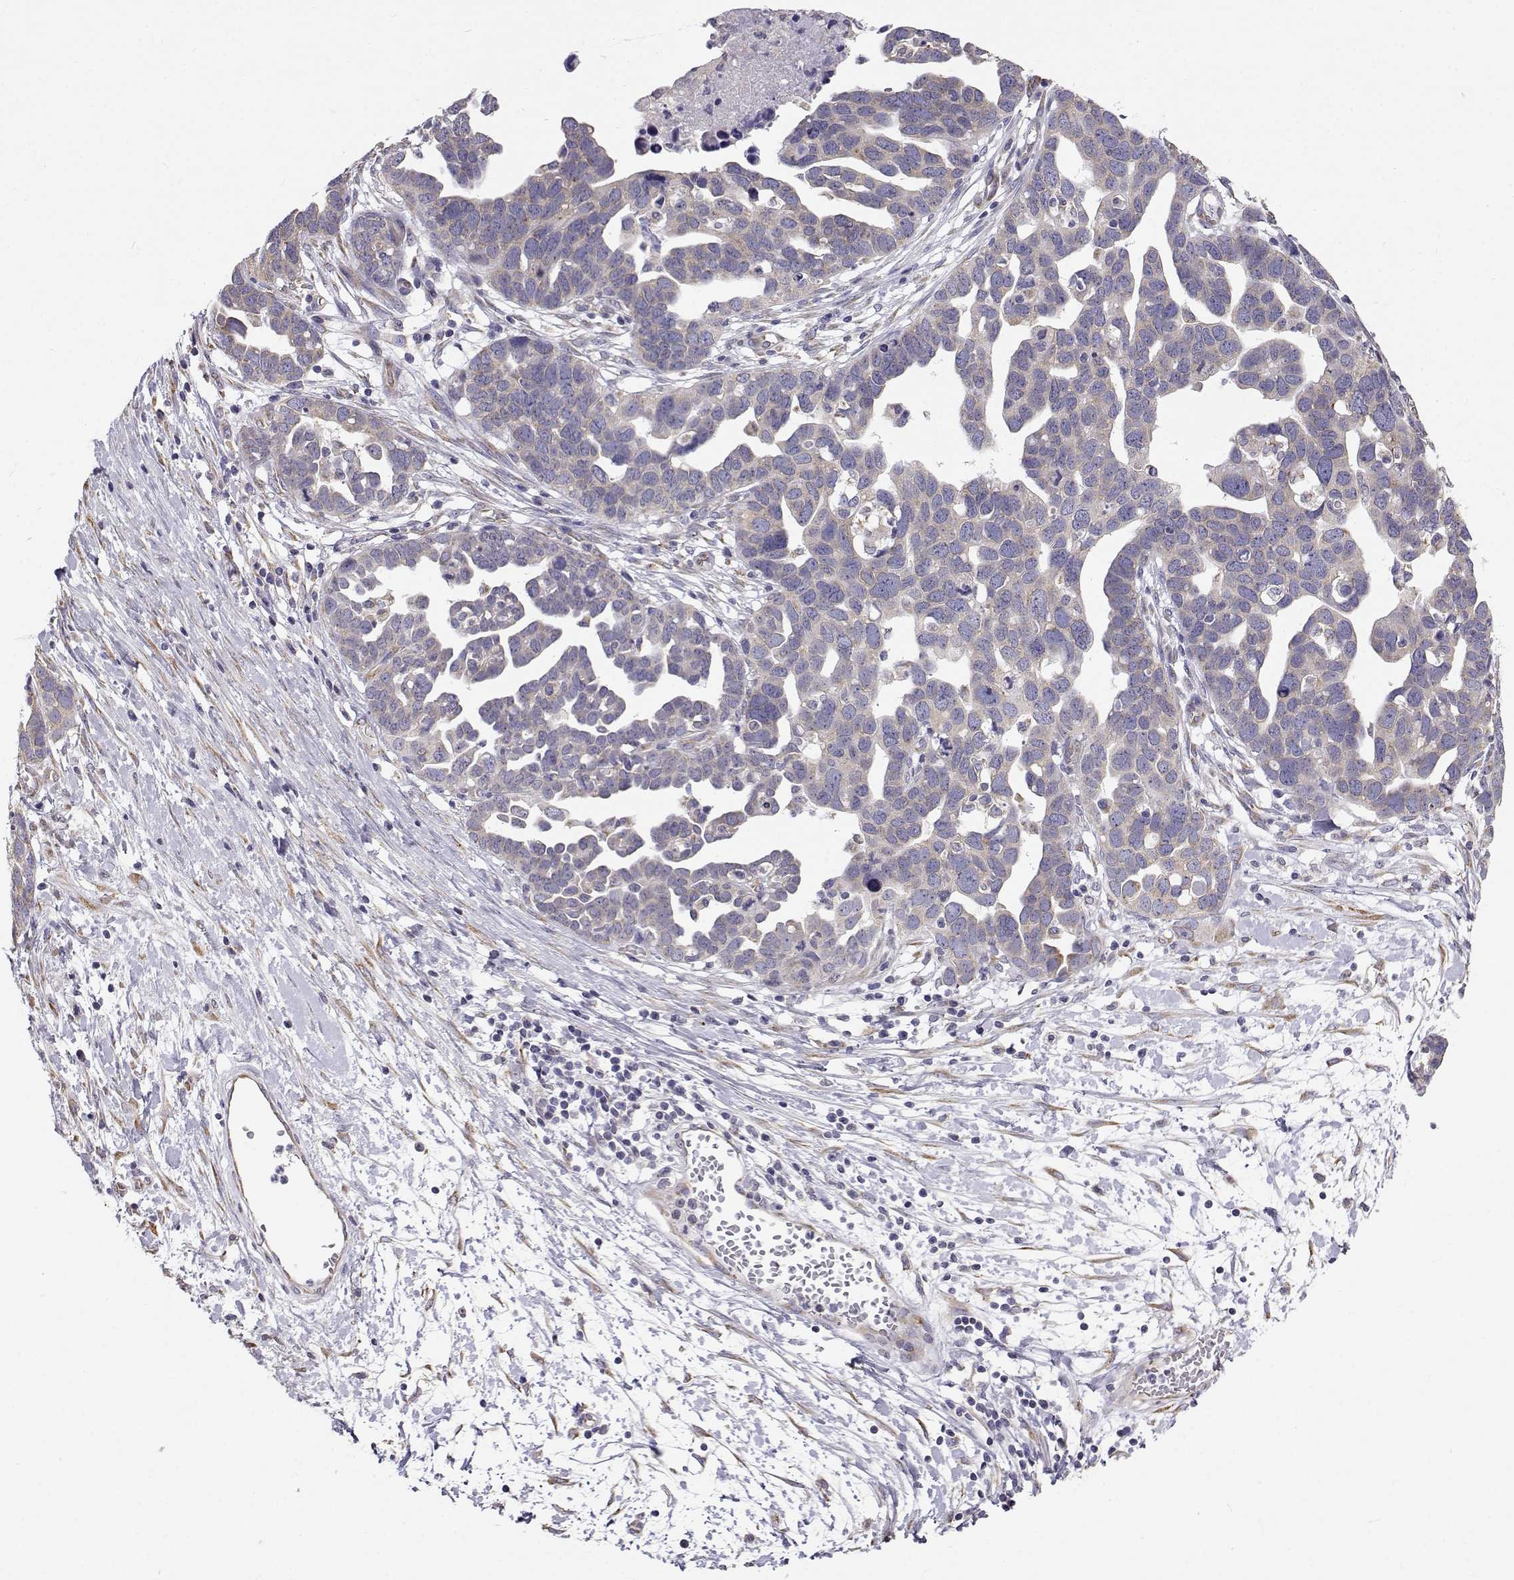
{"staining": {"intensity": "weak", "quantity": "<25%", "location": "cytoplasmic/membranous"}, "tissue": "ovarian cancer", "cell_type": "Tumor cells", "image_type": "cancer", "snomed": [{"axis": "morphology", "description": "Cystadenocarcinoma, serous, NOS"}, {"axis": "topography", "description": "Ovary"}], "caption": "Histopathology image shows no significant protein expression in tumor cells of ovarian serous cystadenocarcinoma. Brightfield microscopy of immunohistochemistry stained with DAB (3,3'-diaminobenzidine) (brown) and hematoxylin (blue), captured at high magnification.", "gene": "BEND6", "patient": {"sex": "female", "age": 54}}